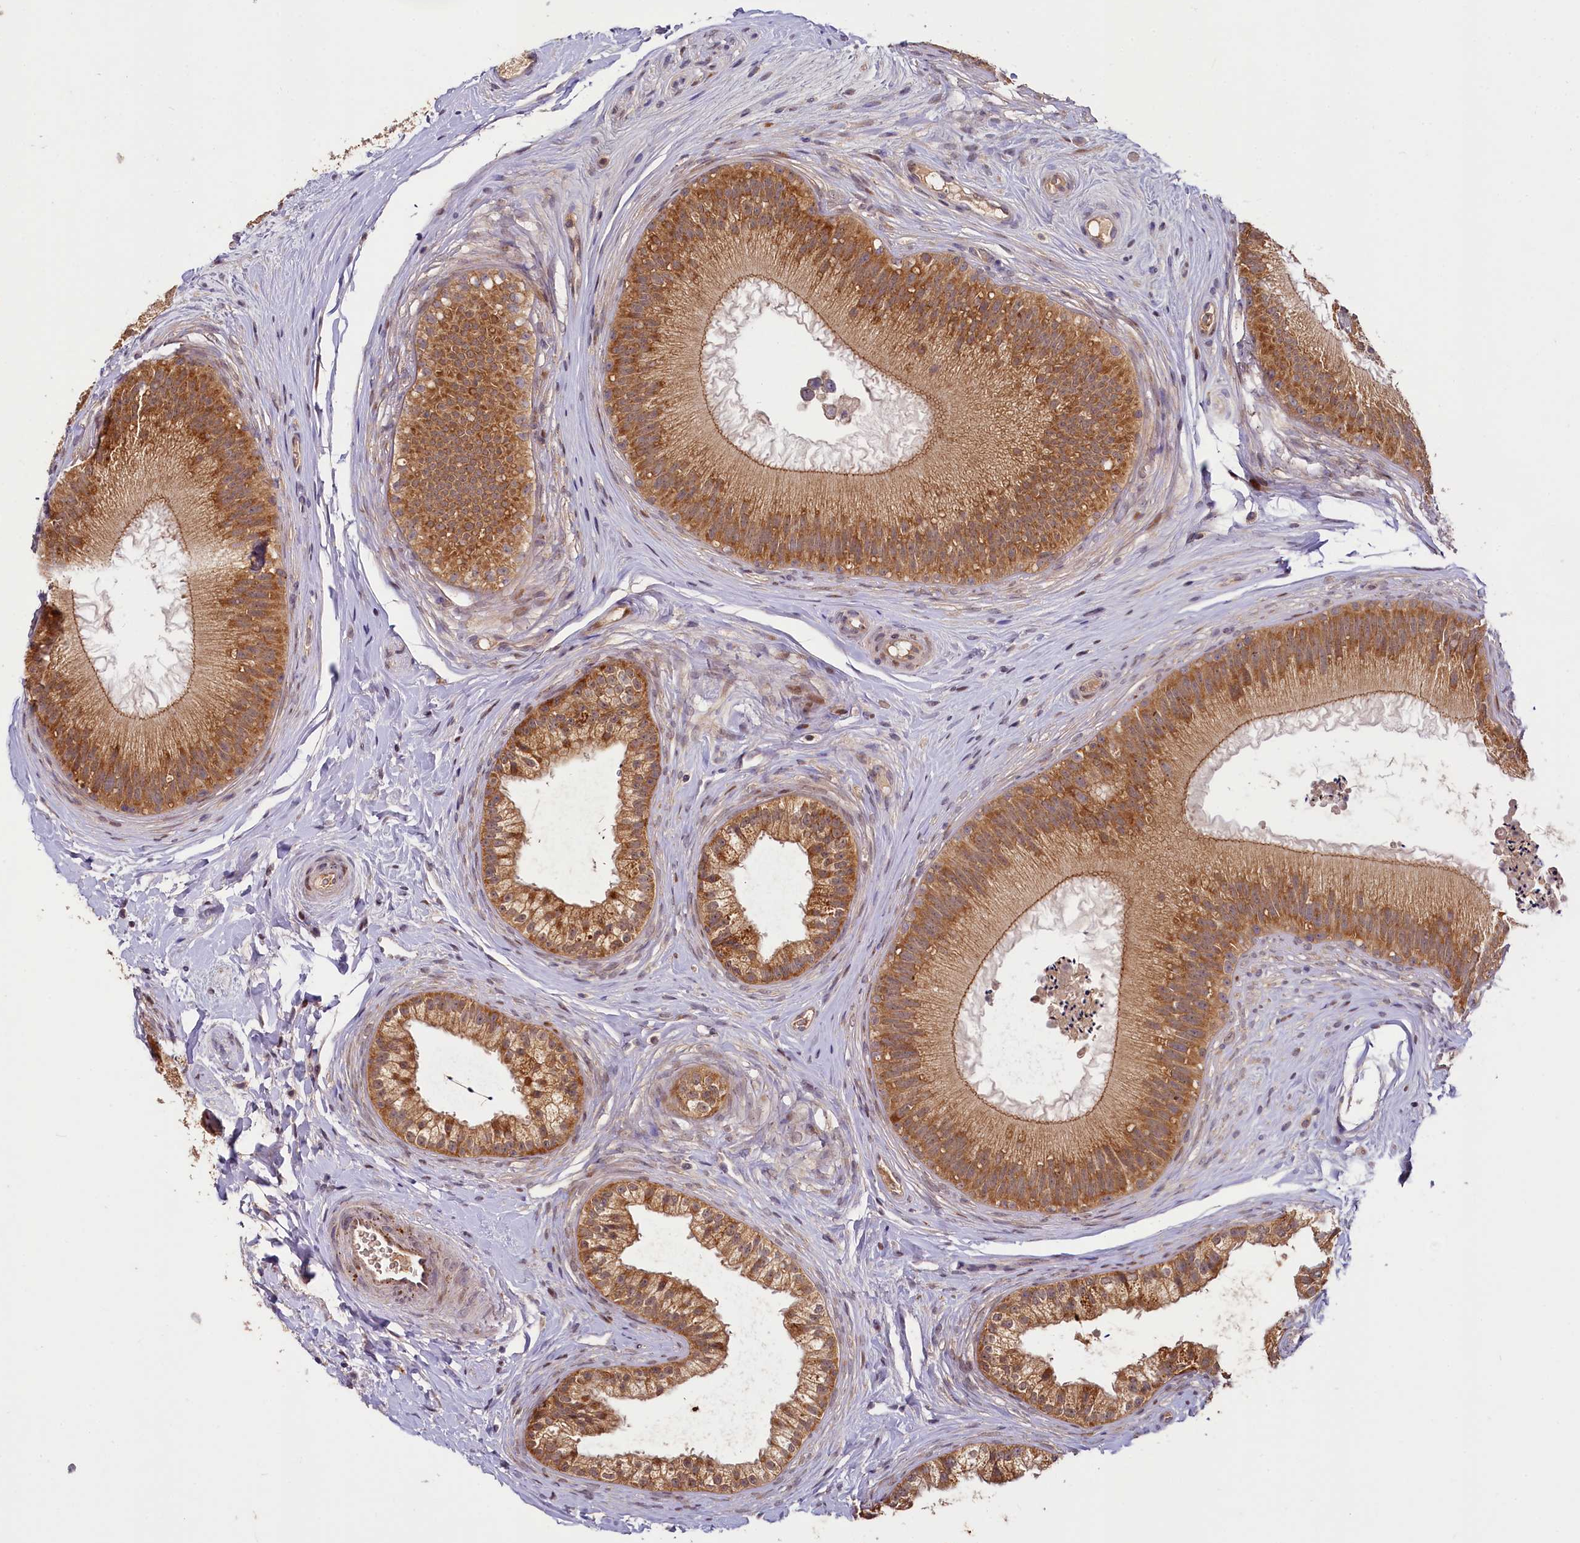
{"staining": {"intensity": "strong", "quantity": ">75%", "location": "cytoplasmic/membranous"}, "tissue": "epididymis", "cell_type": "Glandular cells", "image_type": "normal", "snomed": [{"axis": "morphology", "description": "Normal tissue, NOS"}, {"axis": "topography", "description": "Epididymis"}], "caption": "Strong cytoplasmic/membranous expression for a protein is seen in about >75% of glandular cells of benign epididymis using IHC.", "gene": "TMEM39A", "patient": {"sex": "male", "age": 45}}